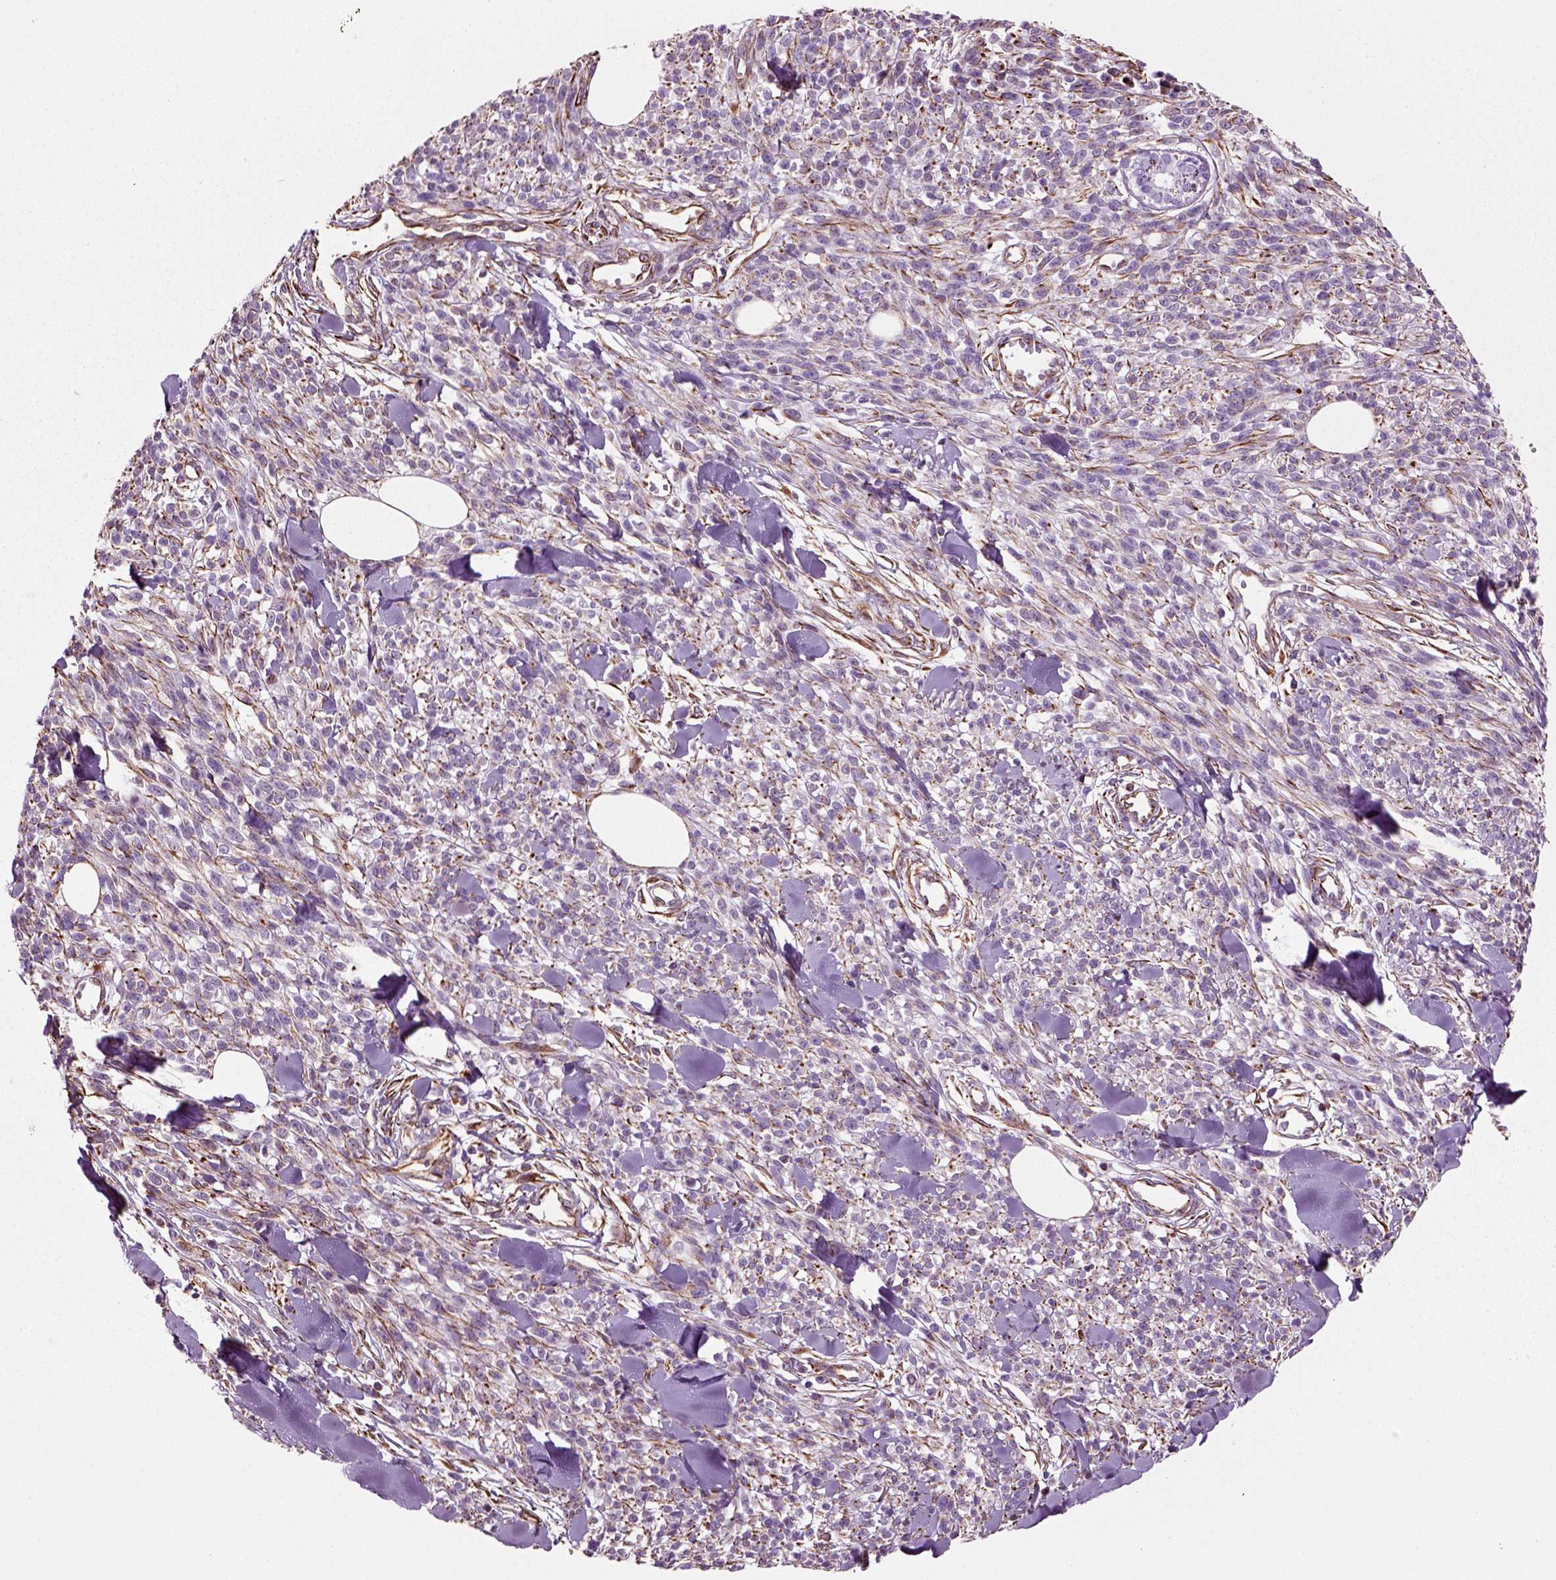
{"staining": {"intensity": "strong", "quantity": "<25%", "location": "cytoplasmic/membranous"}, "tissue": "melanoma", "cell_type": "Tumor cells", "image_type": "cancer", "snomed": [{"axis": "morphology", "description": "Malignant melanoma, NOS"}, {"axis": "topography", "description": "Skin"}, {"axis": "topography", "description": "Skin of trunk"}], "caption": "Immunohistochemistry staining of malignant melanoma, which demonstrates medium levels of strong cytoplasmic/membranous expression in approximately <25% of tumor cells indicating strong cytoplasmic/membranous protein positivity. The staining was performed using DAB (3,3'-diaminobenzidine) (brown) for protein detection and nuclei were counterstained in hematoxylin (blue).", "gene": "ACER3", "patient": {"sex": "male", "age": 74}}